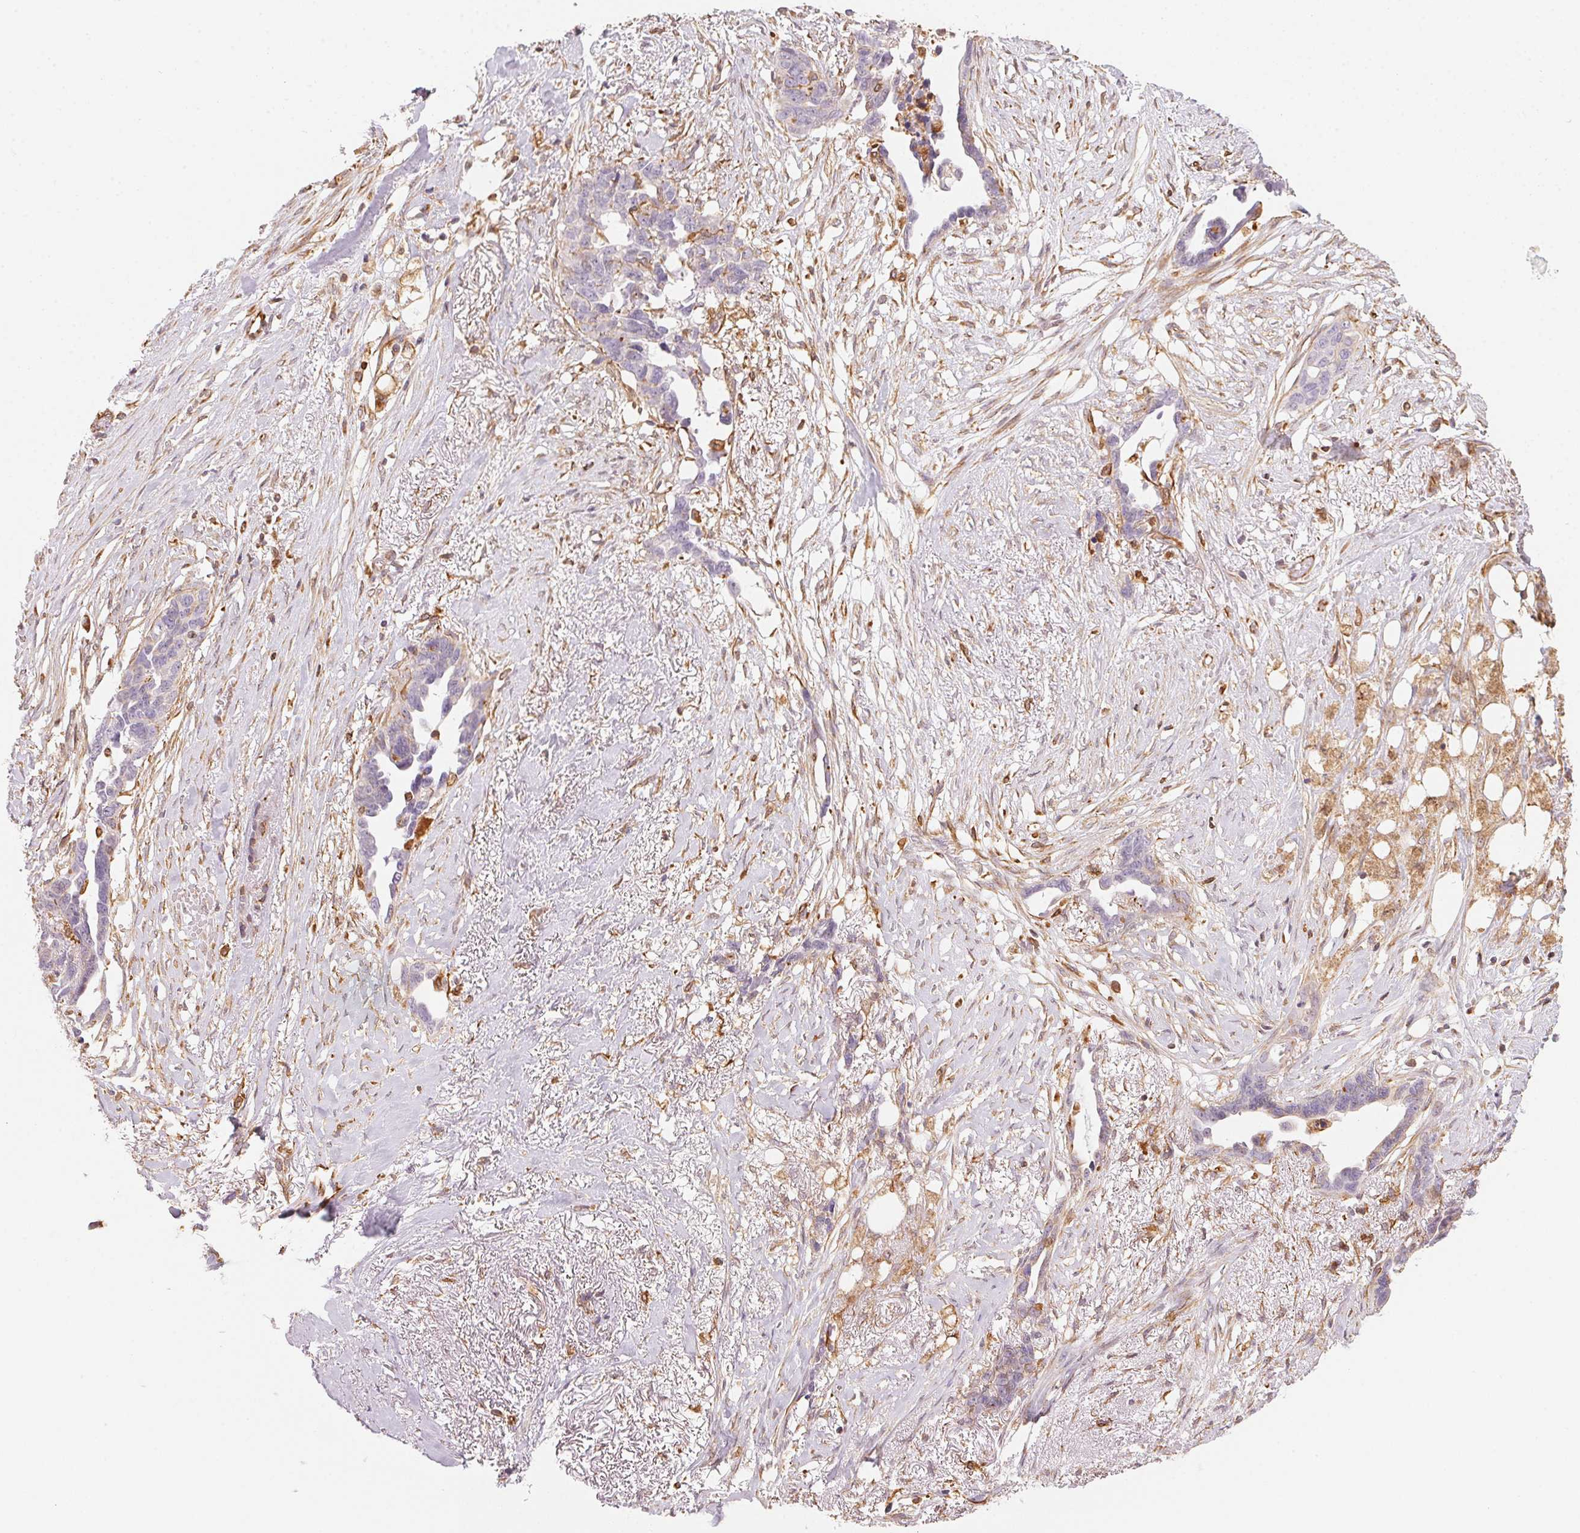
{"staining": {"intensity": "negative", "quantity": "none", "location": "none"}, "tissue": "ovarian cancer", "cell_type": "Tumor cells", "image_type": "cancer", "snomed": [{"axis": "morphology", "description": "Cystadenocarcinoma, serous, NOS"}, {"axis": "topography", "description": "Ovary"}], "caption": "A photomicrograph of ovarian cancer stained for a protein demonstrates no brown staining in tumor cells.", "gene": "FOXR2", "patient": {"sex": "female", "age": 69}}